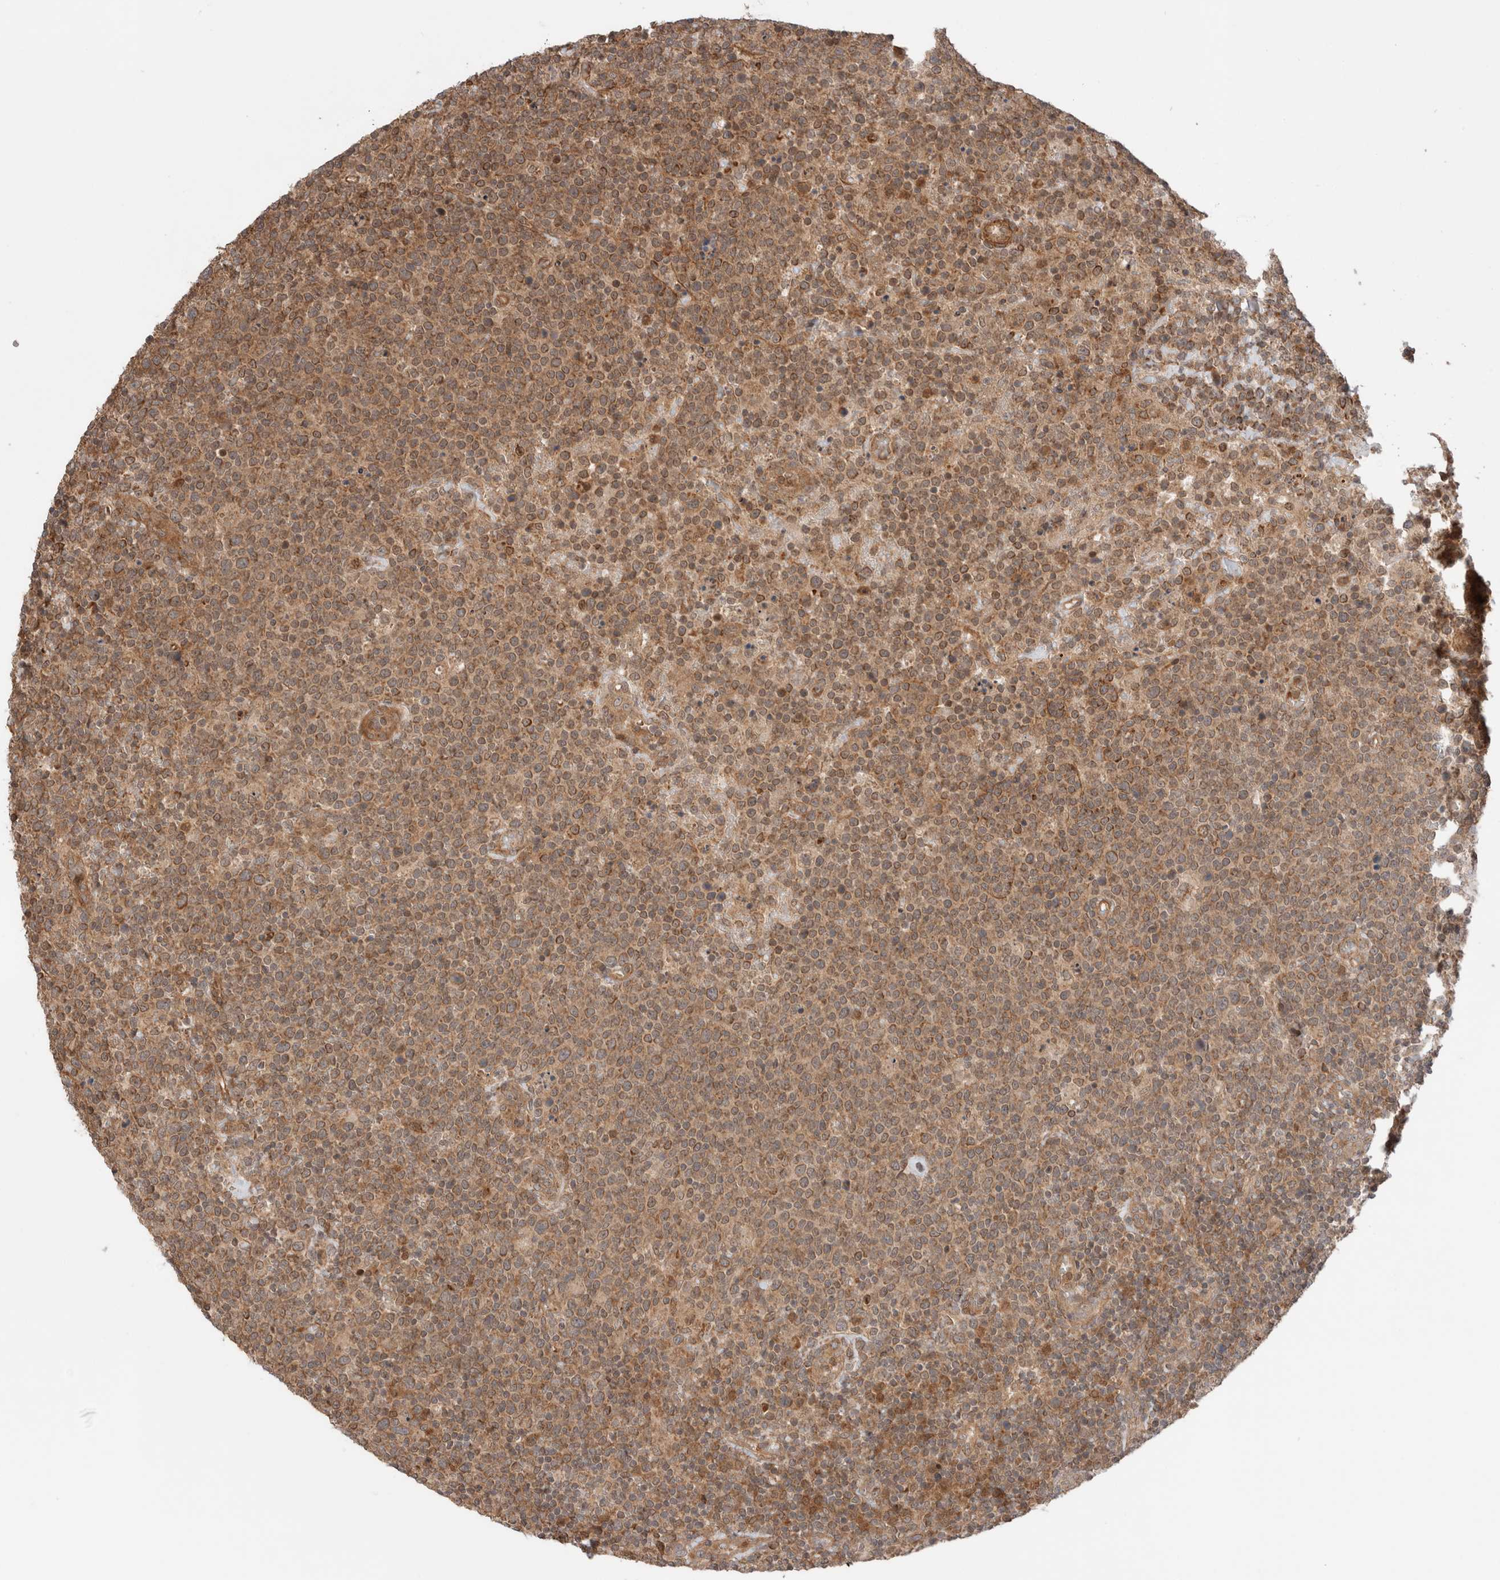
{"staining": {"intensity": "moderate", "quantity": ">75%", "location": "cytoplasmic/membranous"}, "tissue": "lymphoma", "cell_type": "Tumor cells", "image_type": "cancer", "snomed": [{"axis": "morphology", "description": "Malignant lymphoma, non-Hodgkin's type, High grade"}, {"axis": "topography", "description": "Lymph node"}], "caption": "Human lymphoma stained with a brown dye displays moderate cytoplasmic/membranous positive expression in about >75% of tumor cells.", "gene": "ZNF649", "patient": {"sex": "male", "age": 61}}